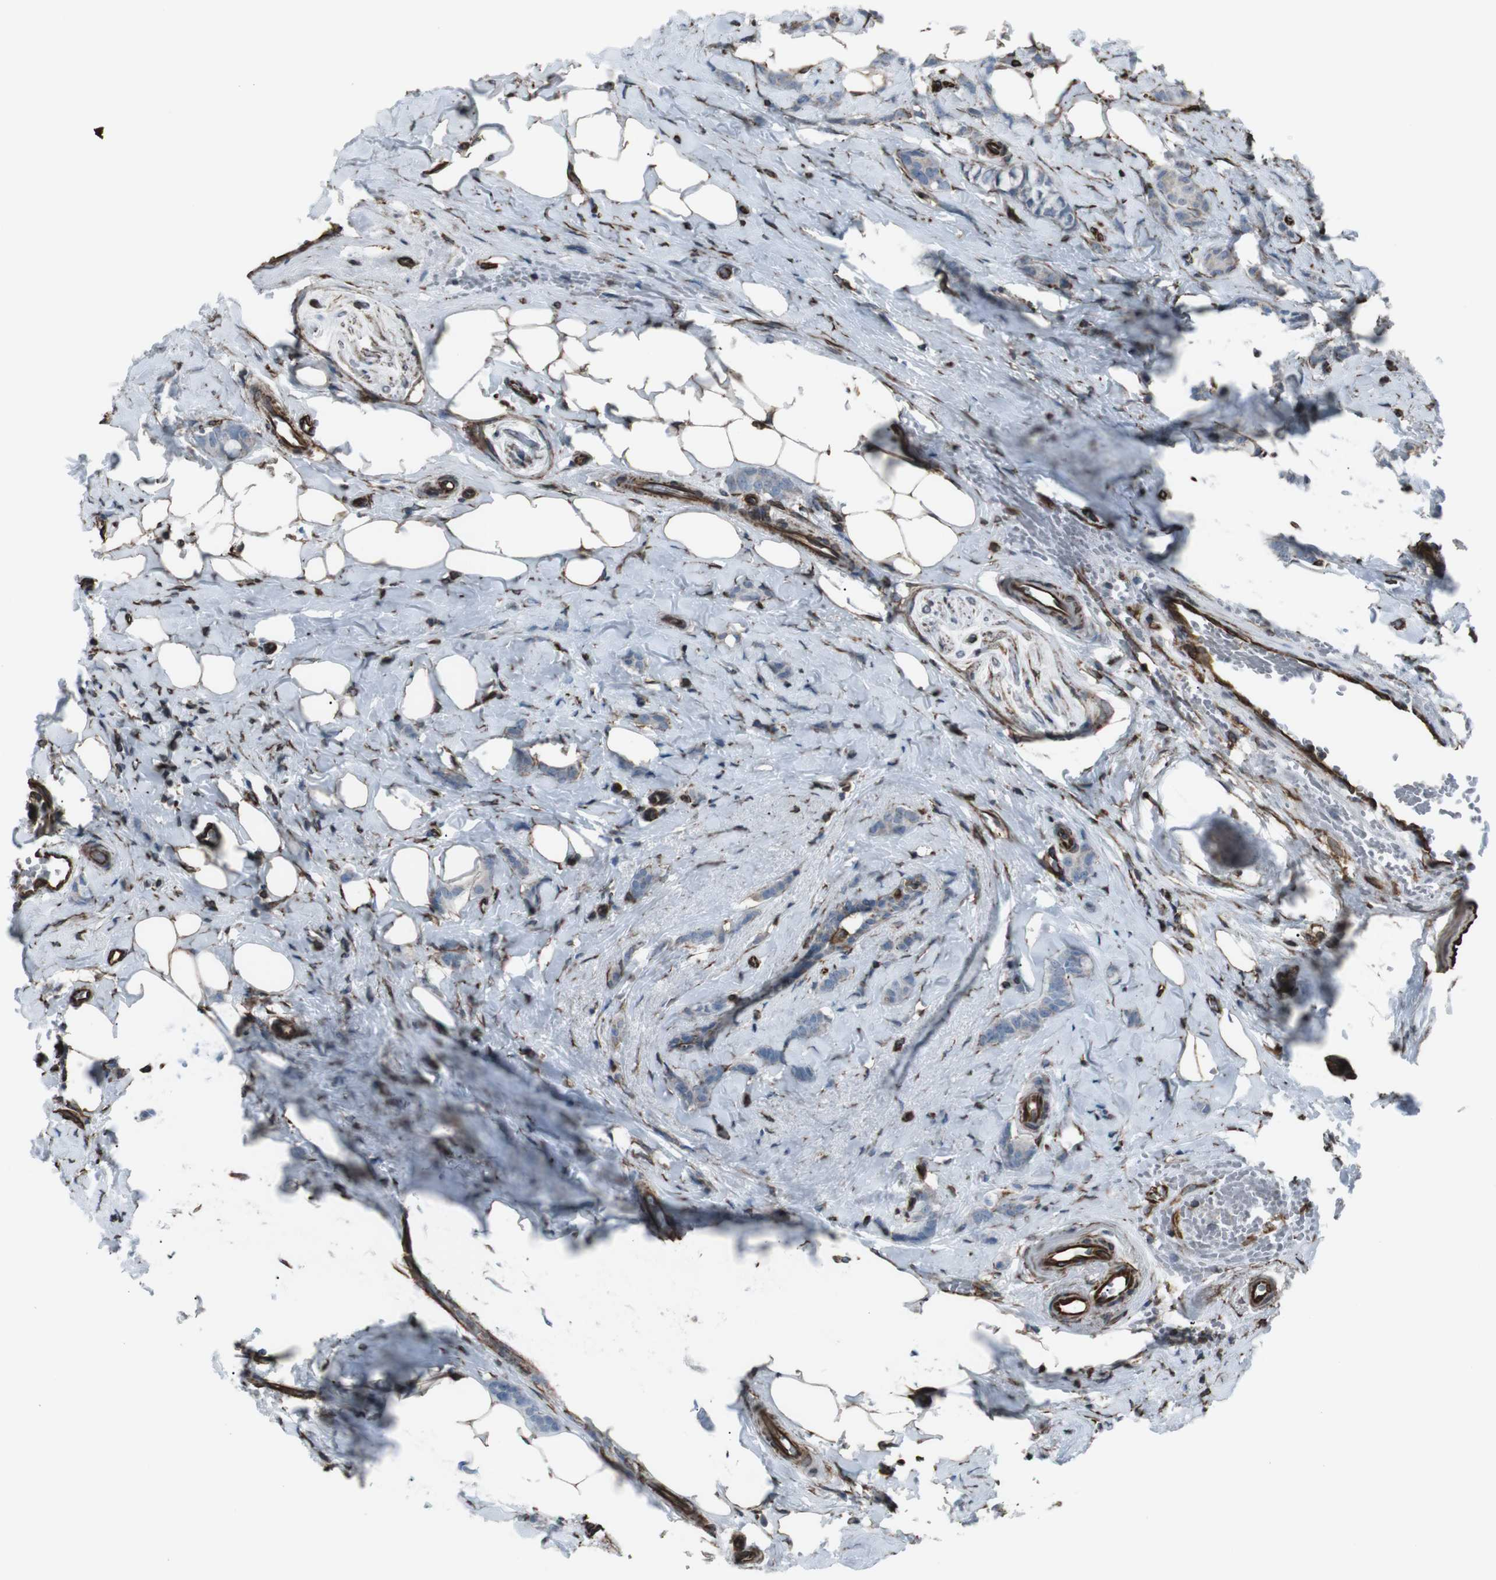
{"staining": {"intensity": "weak", "quantity": "<25%", "location": "cytoplasmic/membranous"}, "tissue": "breast cancer", "cell_type": "Tumor cells", "image_type": "cancer", "snomed": [{"axis": "morphology", "description": "Lobular carcinoma"}, {"axis": "topography", "description": "Breast"}], "caption": "This photomicrograph is of breast lobular carcinoma stained with immunohistochemistry (IHC) to label a protein in brown with the nuclei are counter-stained blue. There is no positivity in tumor cells.", "gene": "TMEM141", "patient": {"sex": "female", "age": 60}}